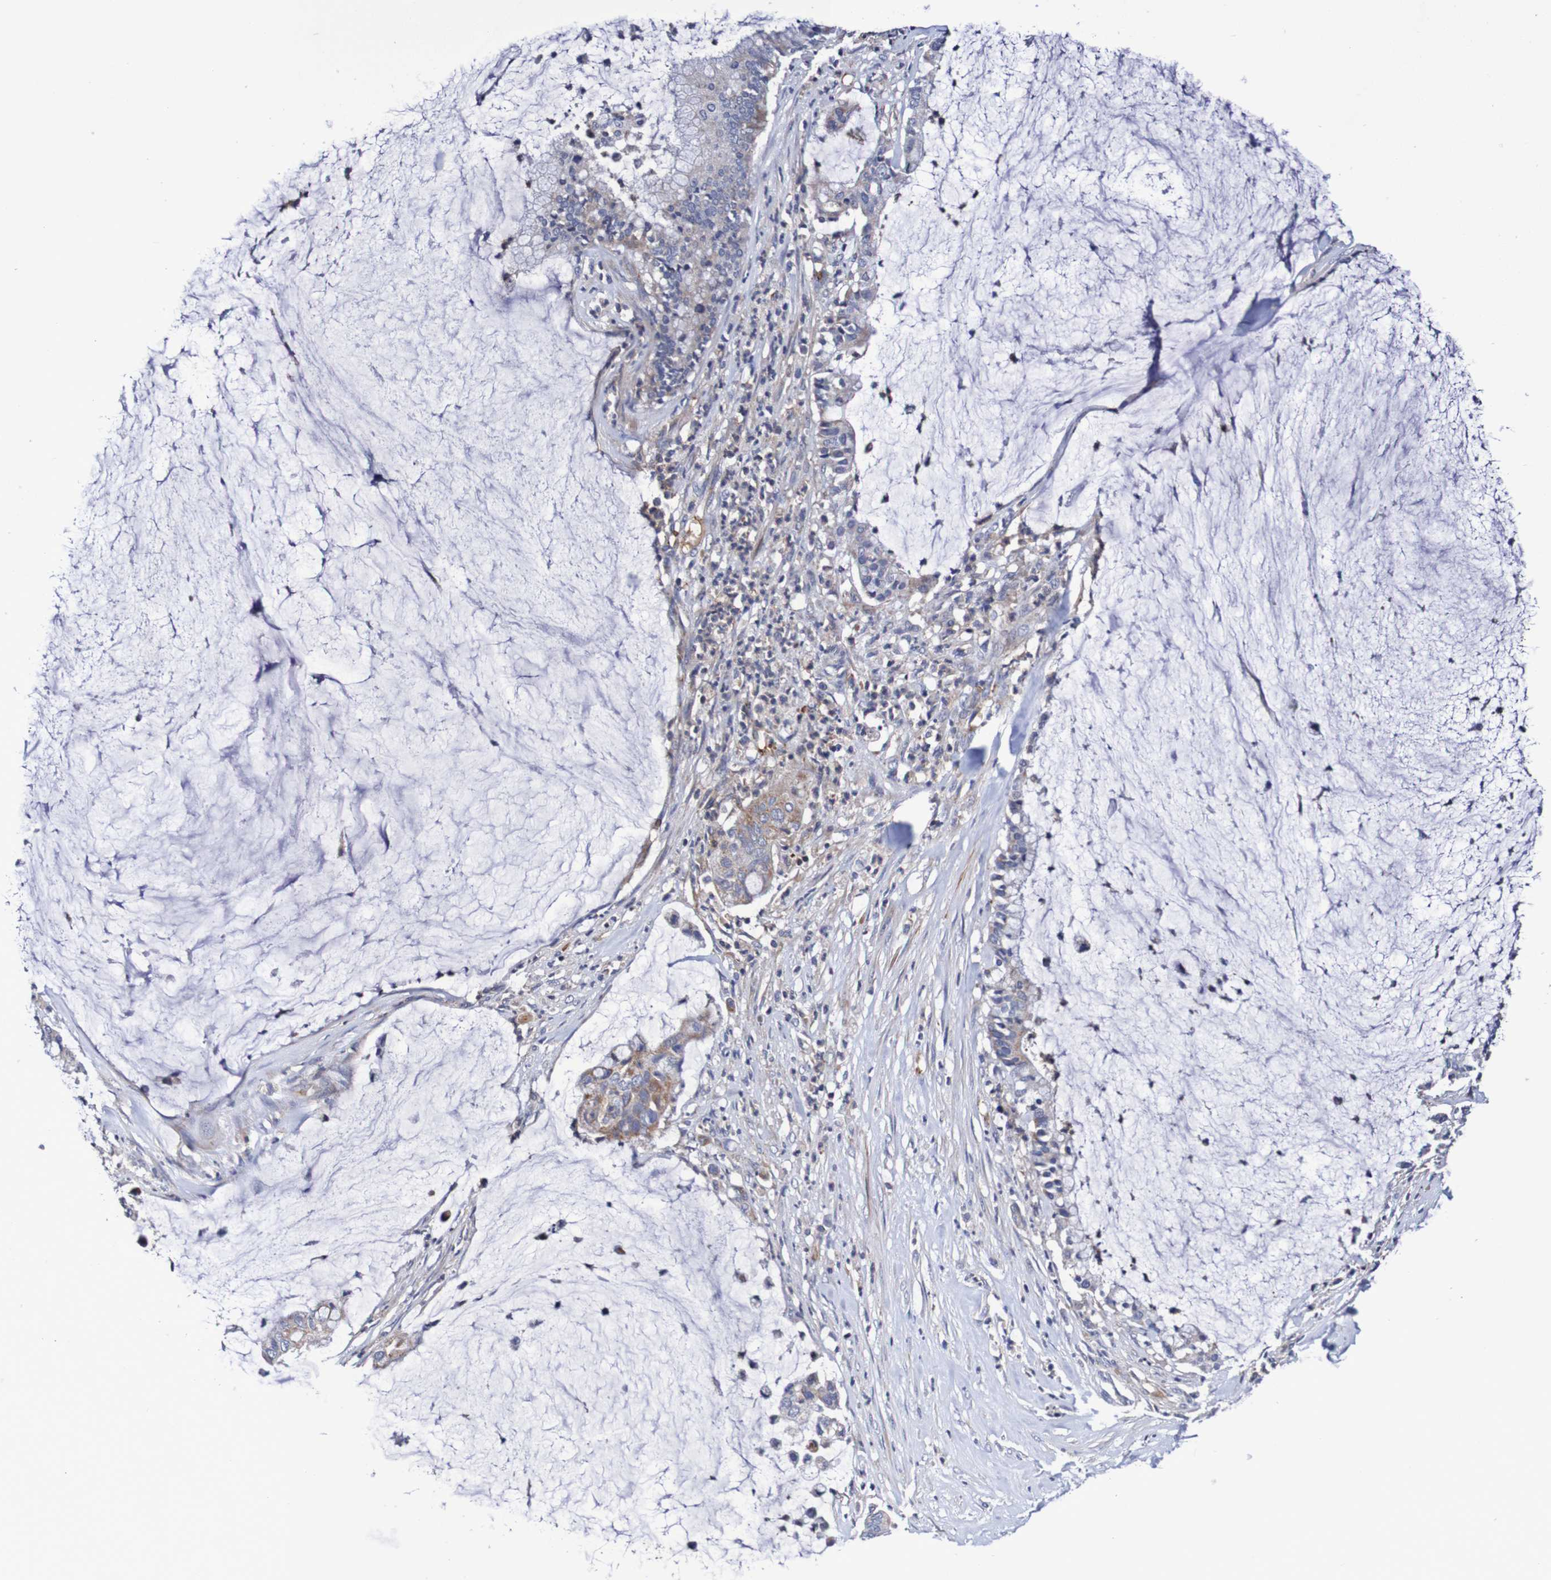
{"staining": {"intensity": "moderate", "quantity": "<25%", "location": "cytoplasmic/membranous"}, "tissue": "pancreatic cancer", "cell_type": "Tumor cells", "image_type": "cancer", "snomed": [{"axis": "morphology", "description": "Adenocarcinoma, NOS"}, {"axis": "topography", "description": "Pancreas"}], "caption": "Immunohistochemical staining of human adenocarcinoma (pancreatic) exhibits moderate cytoplasmic/membranous protein staining in about <25% of tumor cells.", "gene": "WNT4", "patient": {"sex": "male", "age": 41}}